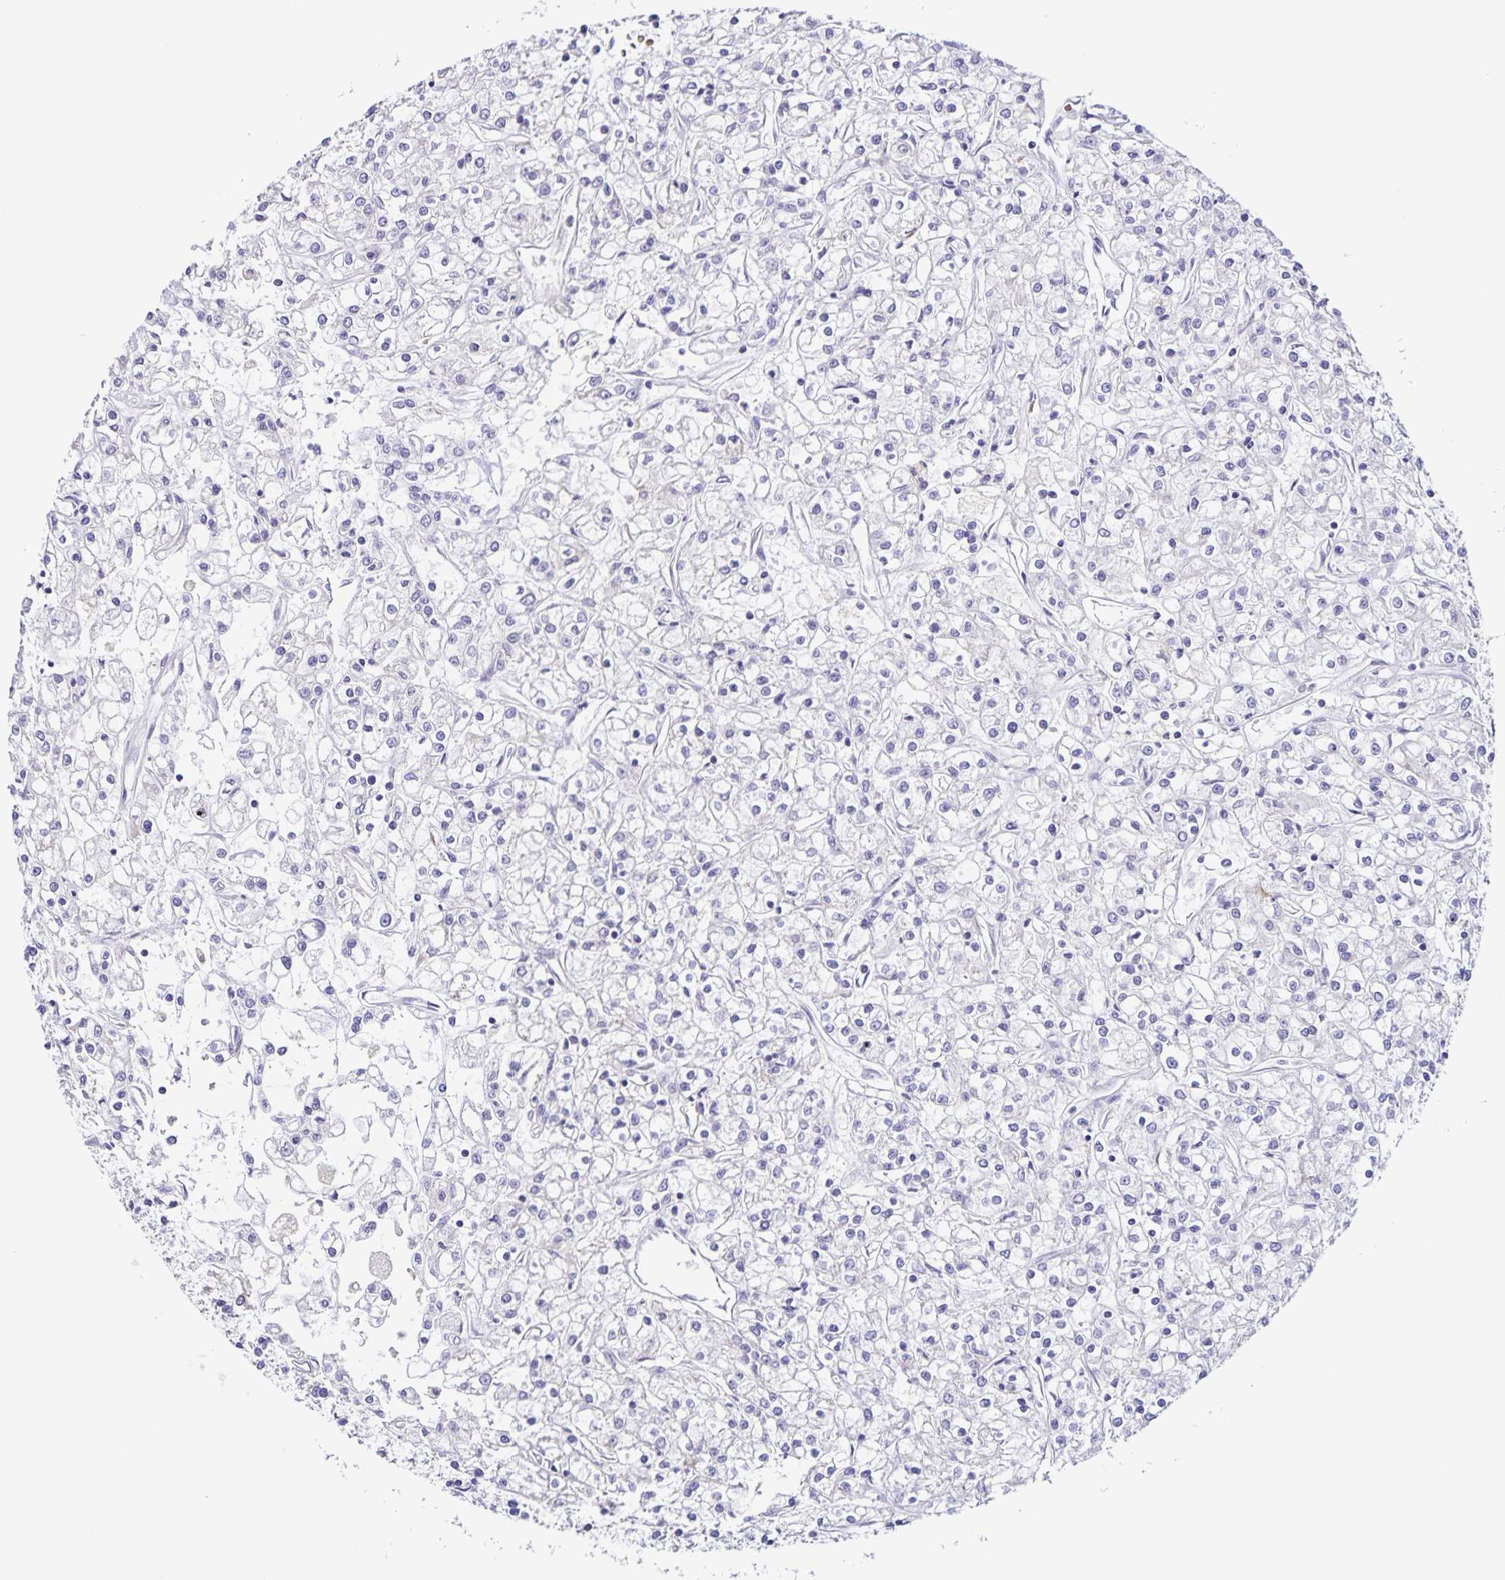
{"staining": {"intensity": "negative", "quantity": "none", "location": "none"}, "tissue": "renal cancer", "cell_type": "Tumor cells", "image_type": "cancer", "snomed": [{"axis": "morphology", "description": "Adenocarcinoma, NOS"}, {"axis": "topography", "description": "Kidney"}], "caption": "Renal cancer (adenocarcinoma) stained for a protein using immunohistochemistry demonstrates no positivity tumor cells.", "gene": "STPG4", "patient": {"sex": "female", "age": 59}}